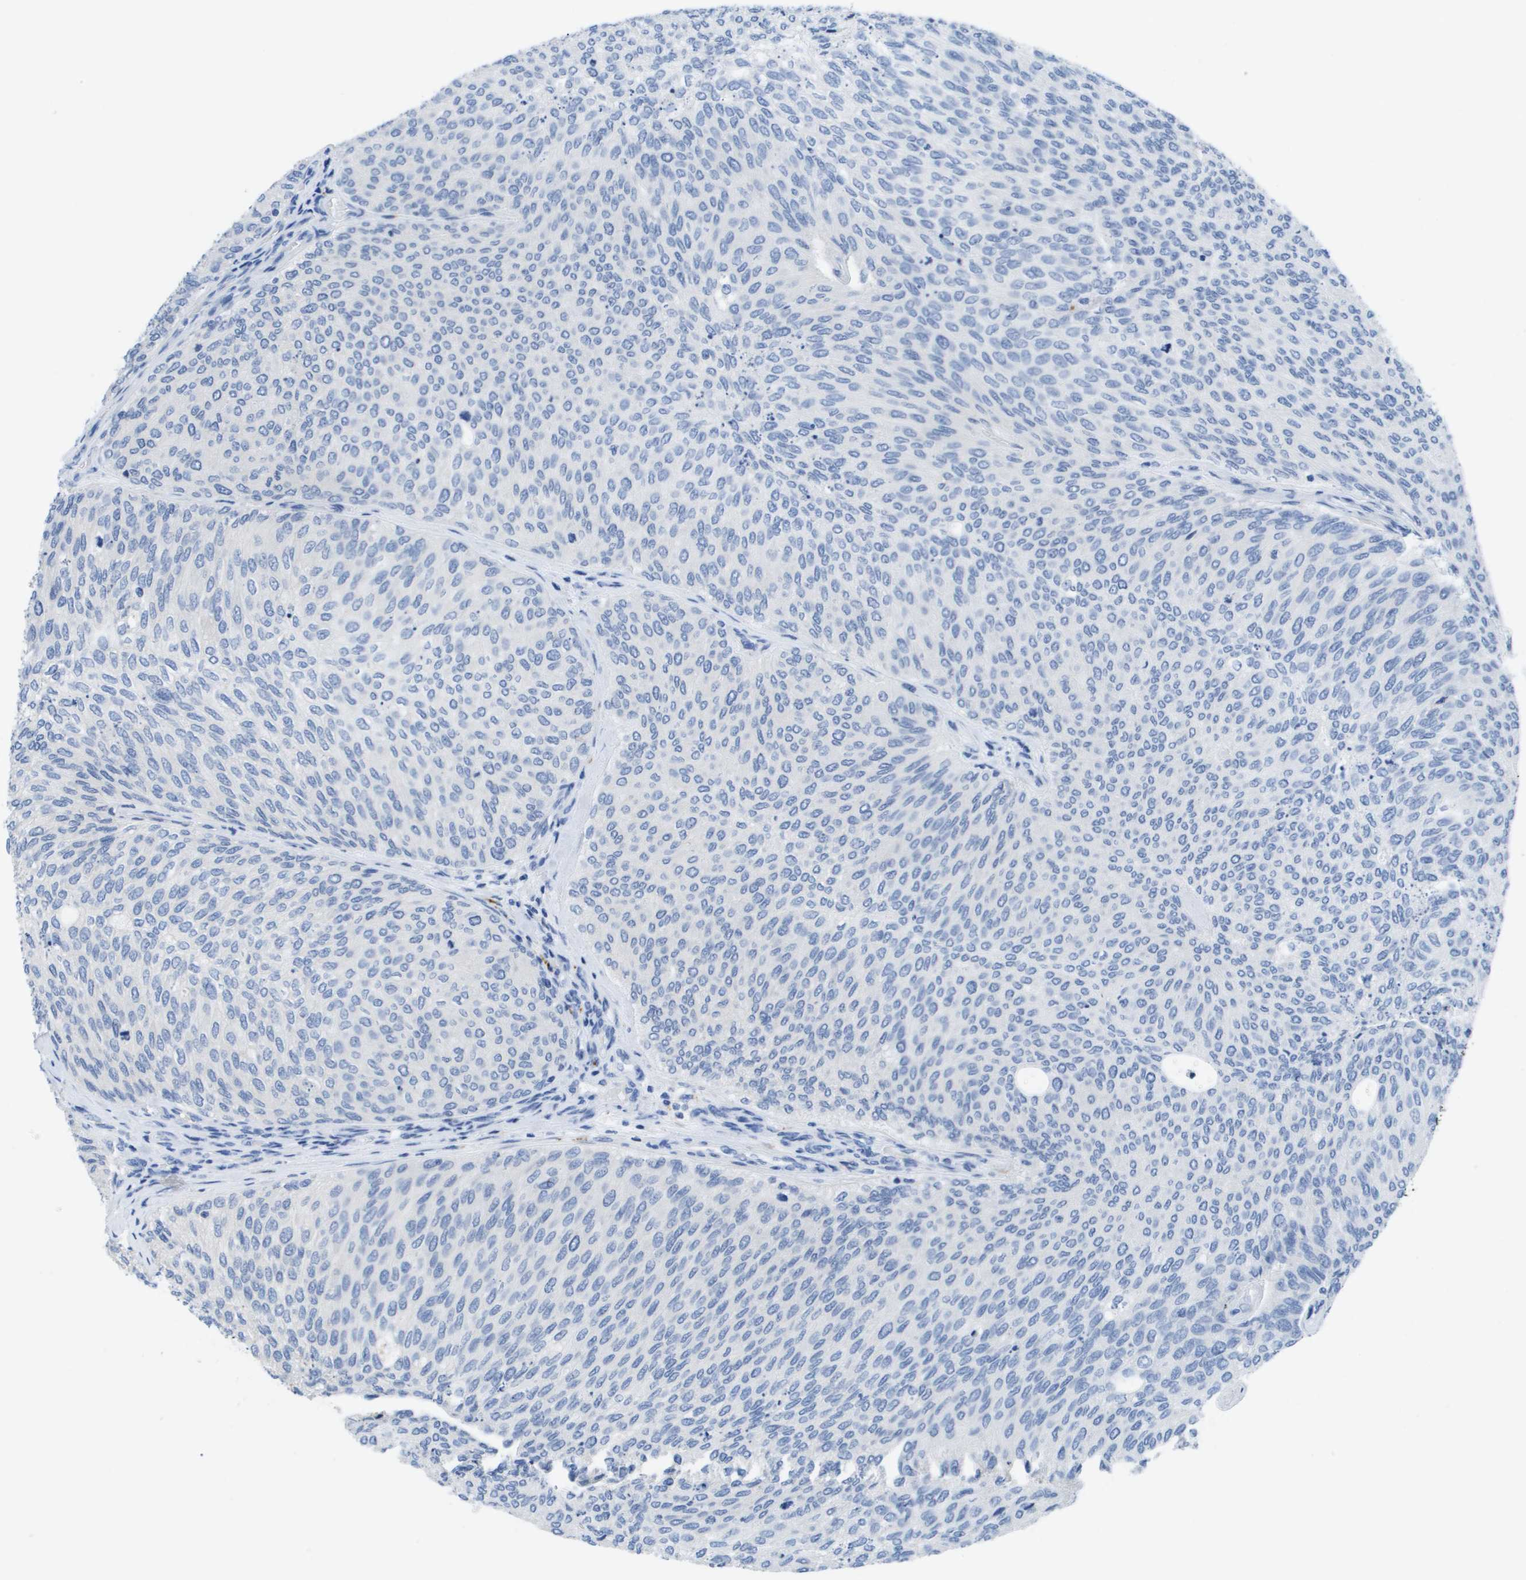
{"staining": {"intensity": "negative", "quantity": "none", "location": "none"}, "tissue": "urothelial cancer", "cell_type": "Tumor cells", "image_type": "cancer", "snomed": [{"axis": "morphology", "description": "Urothelial carcinoma, Low grade"}, {"axis": "topography", "description": "Urinary bladder"}], "caption": "IHC of urothelial cancer exhibits no staining in tumor cells.", "gene": "MS4A1", "patient": {"sex": "female", "age": 79}}